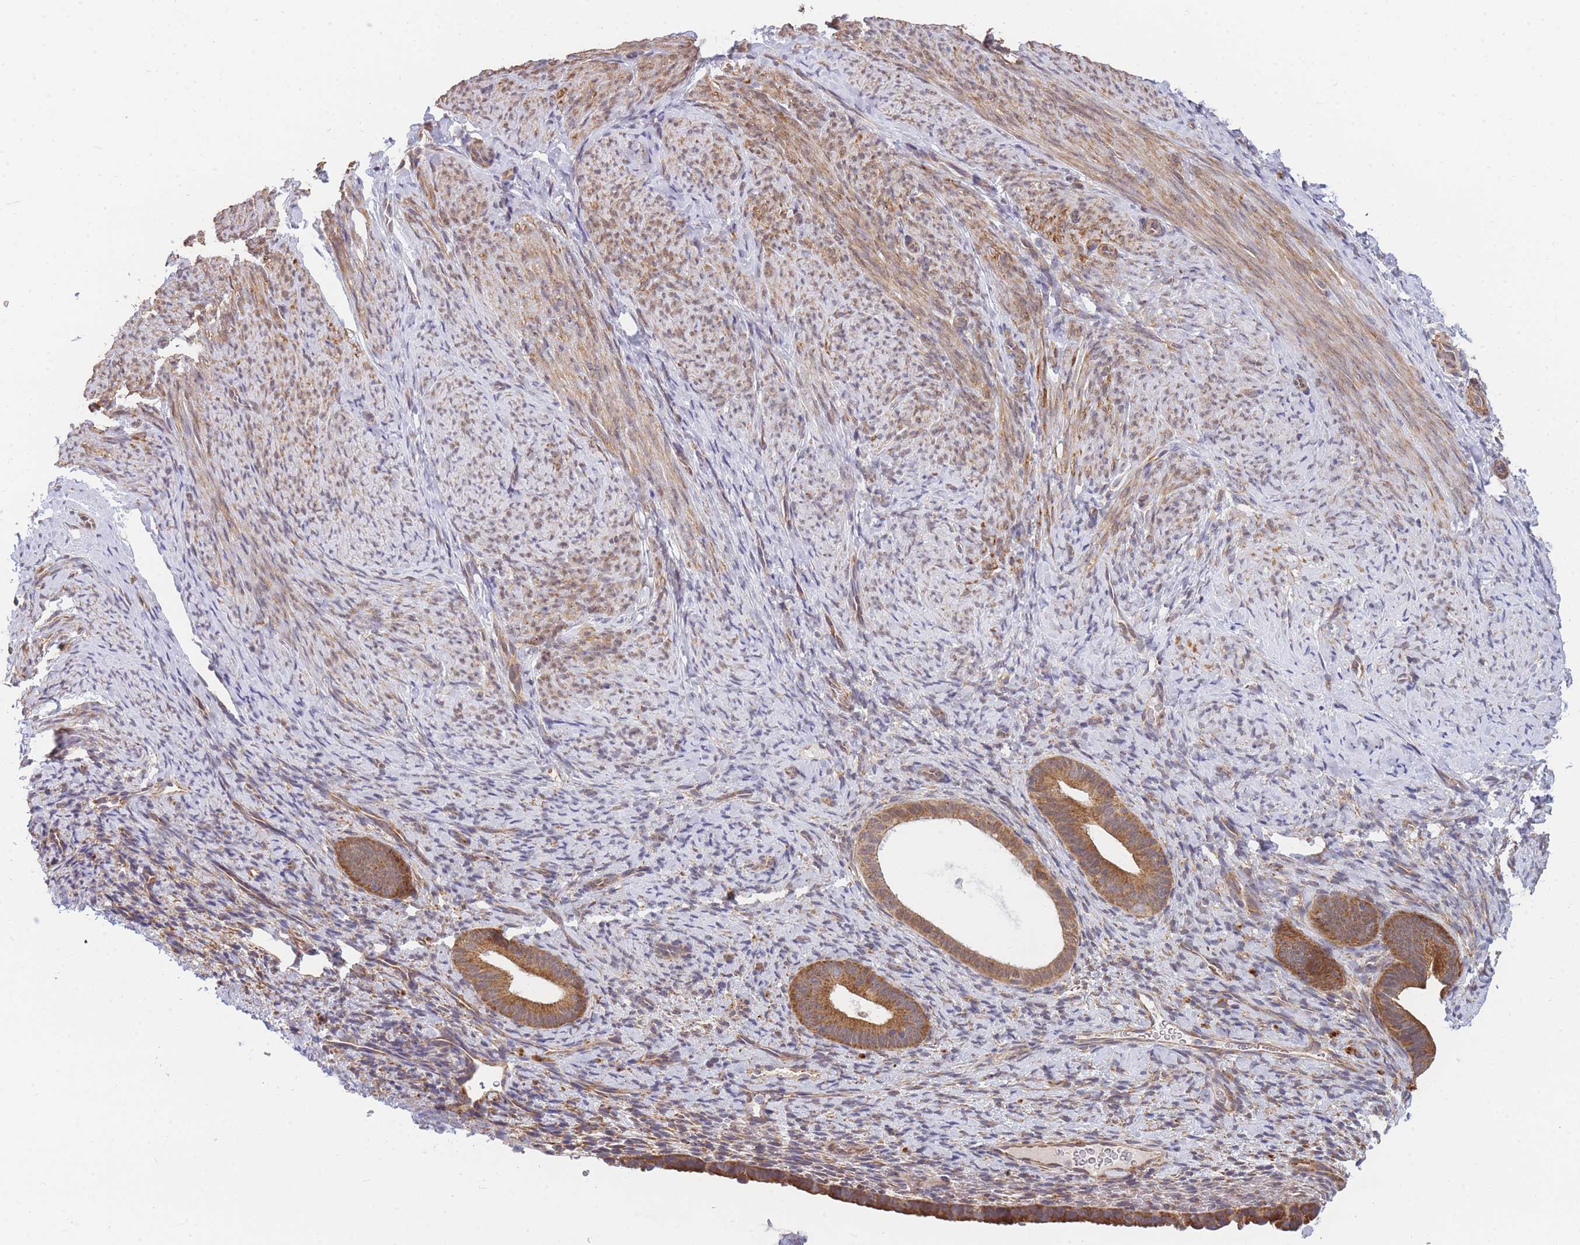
{"staining": {"intensity": "weak", "quantity": "<25%", "location": "cytoplasmic/membranous"}, "tissue": "endometrium", "cell_type": "Cells in endometrial stroma", "image_type": "normal", "snomed": [{"axis": "morphology", "description": "Normal tissue, NOS"}, {"axis": "topography", "description": "Endometrium"}], "caption": "IHC micrograph of normal human endometrium stained for a protein (brown), which demonstrates no staining in cells in endometrial stroma. The staining was performed using DAB (3,3'-diaminobenzidine) to visualize the protein expression in brown, while the nuclei were stained in blue with hematoxylin (Magnification: 20x).", "gene": "ENSG00000276345", "patient": {"sex": "female", "age": 65}}